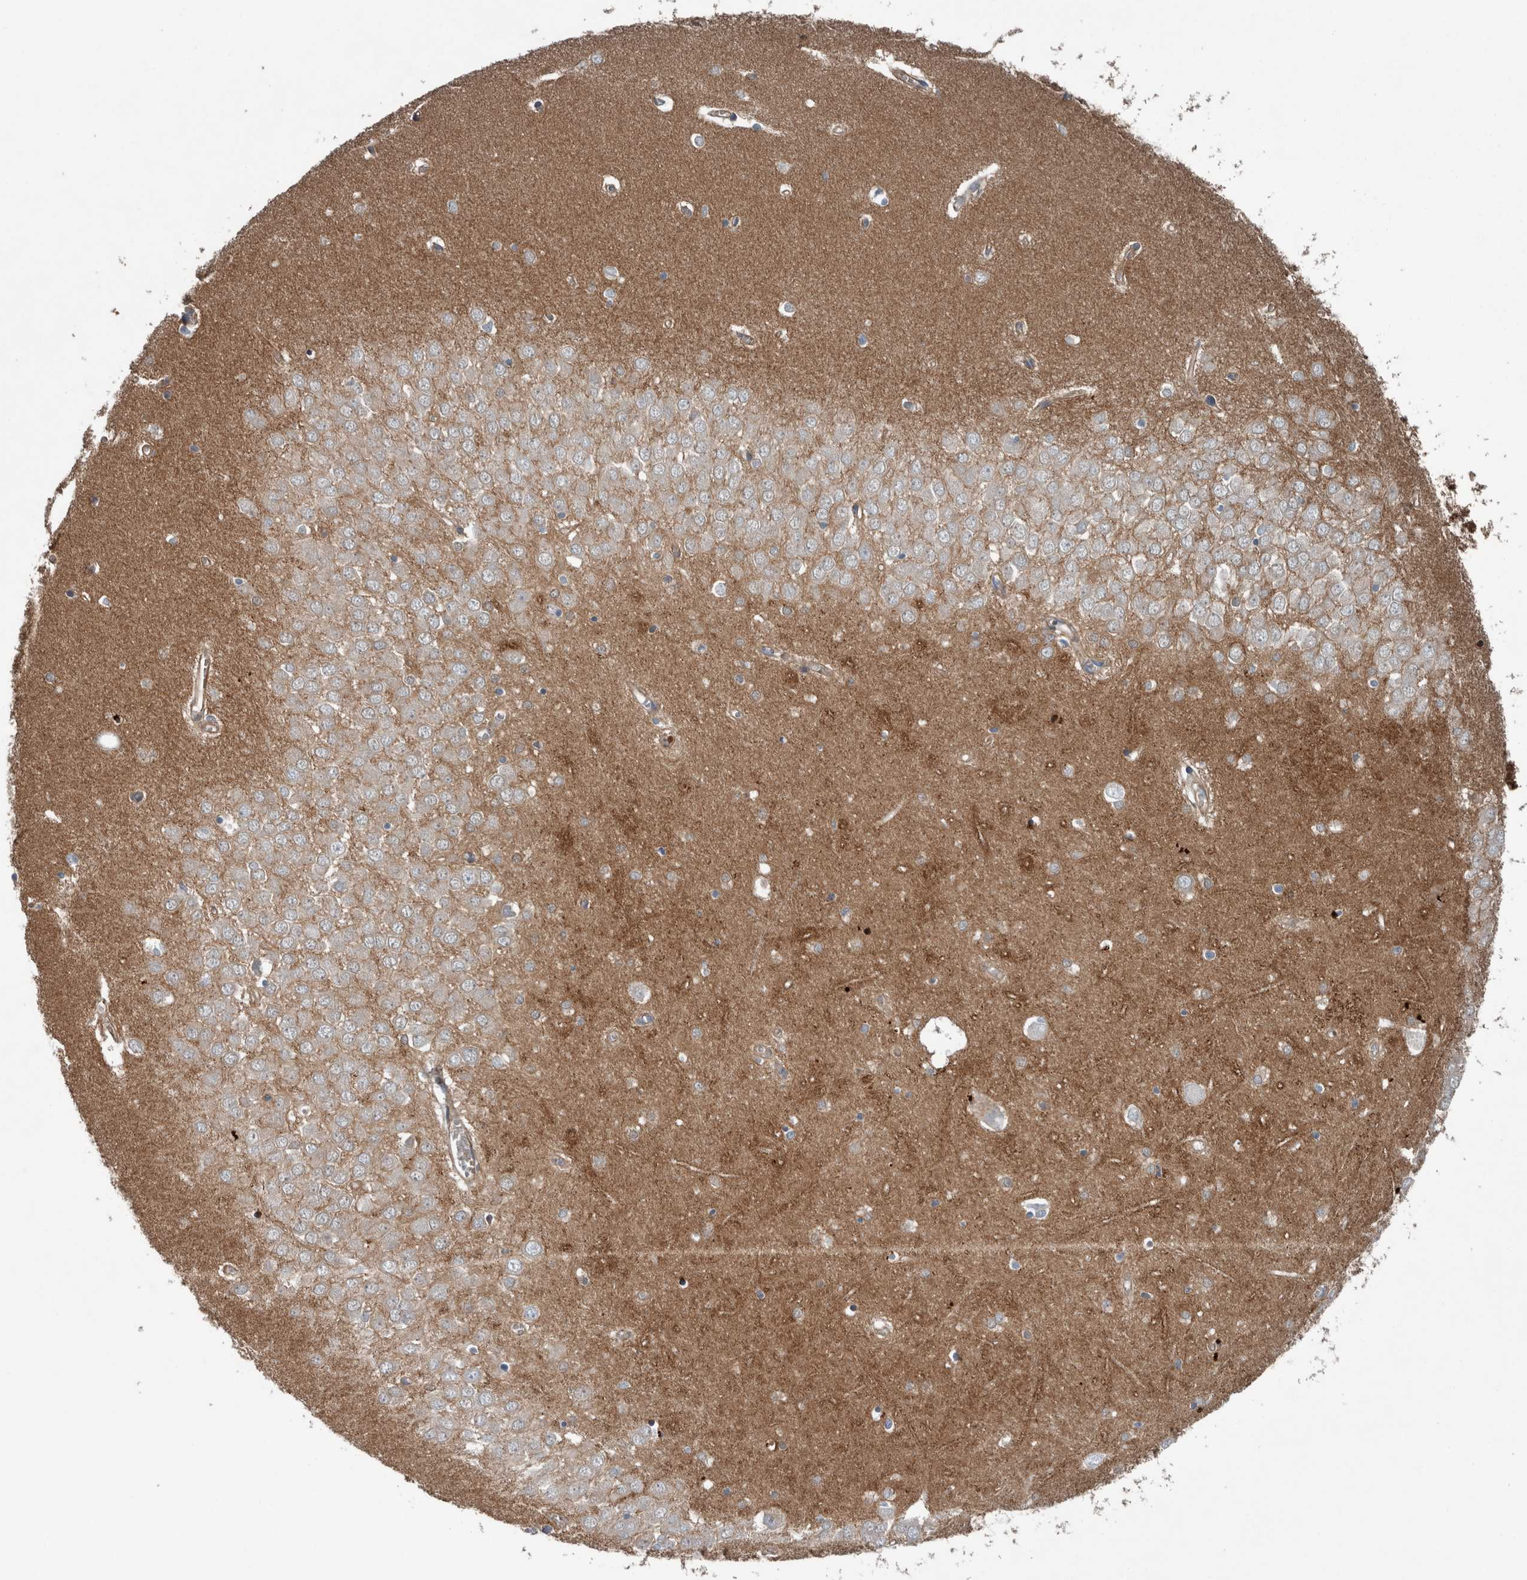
{"staining": {"intensity": "moderate", "quantity": ">75%", "location": "cytoplasmic/membranous"}, "tissue": "hippocampus", "cell_type": "Glial cells", "image_type": "normal", "snomed": [{"axis": "morphology", "description": "Normal tissue, NOS"}, {"axis": "topography", "description": "Hippocampus"}], "caption": "High-magnification brightfield microscopy of normal hippocampus stained with DAB (brown) and counterstained with hematoxylin (blue). glial cells exhibit moderate cytoplasmic/membranous positivity is seen in approximately>75% of cells.", "gene": "GLT8D2", "patient": {"sex": "male", "age": 70}}